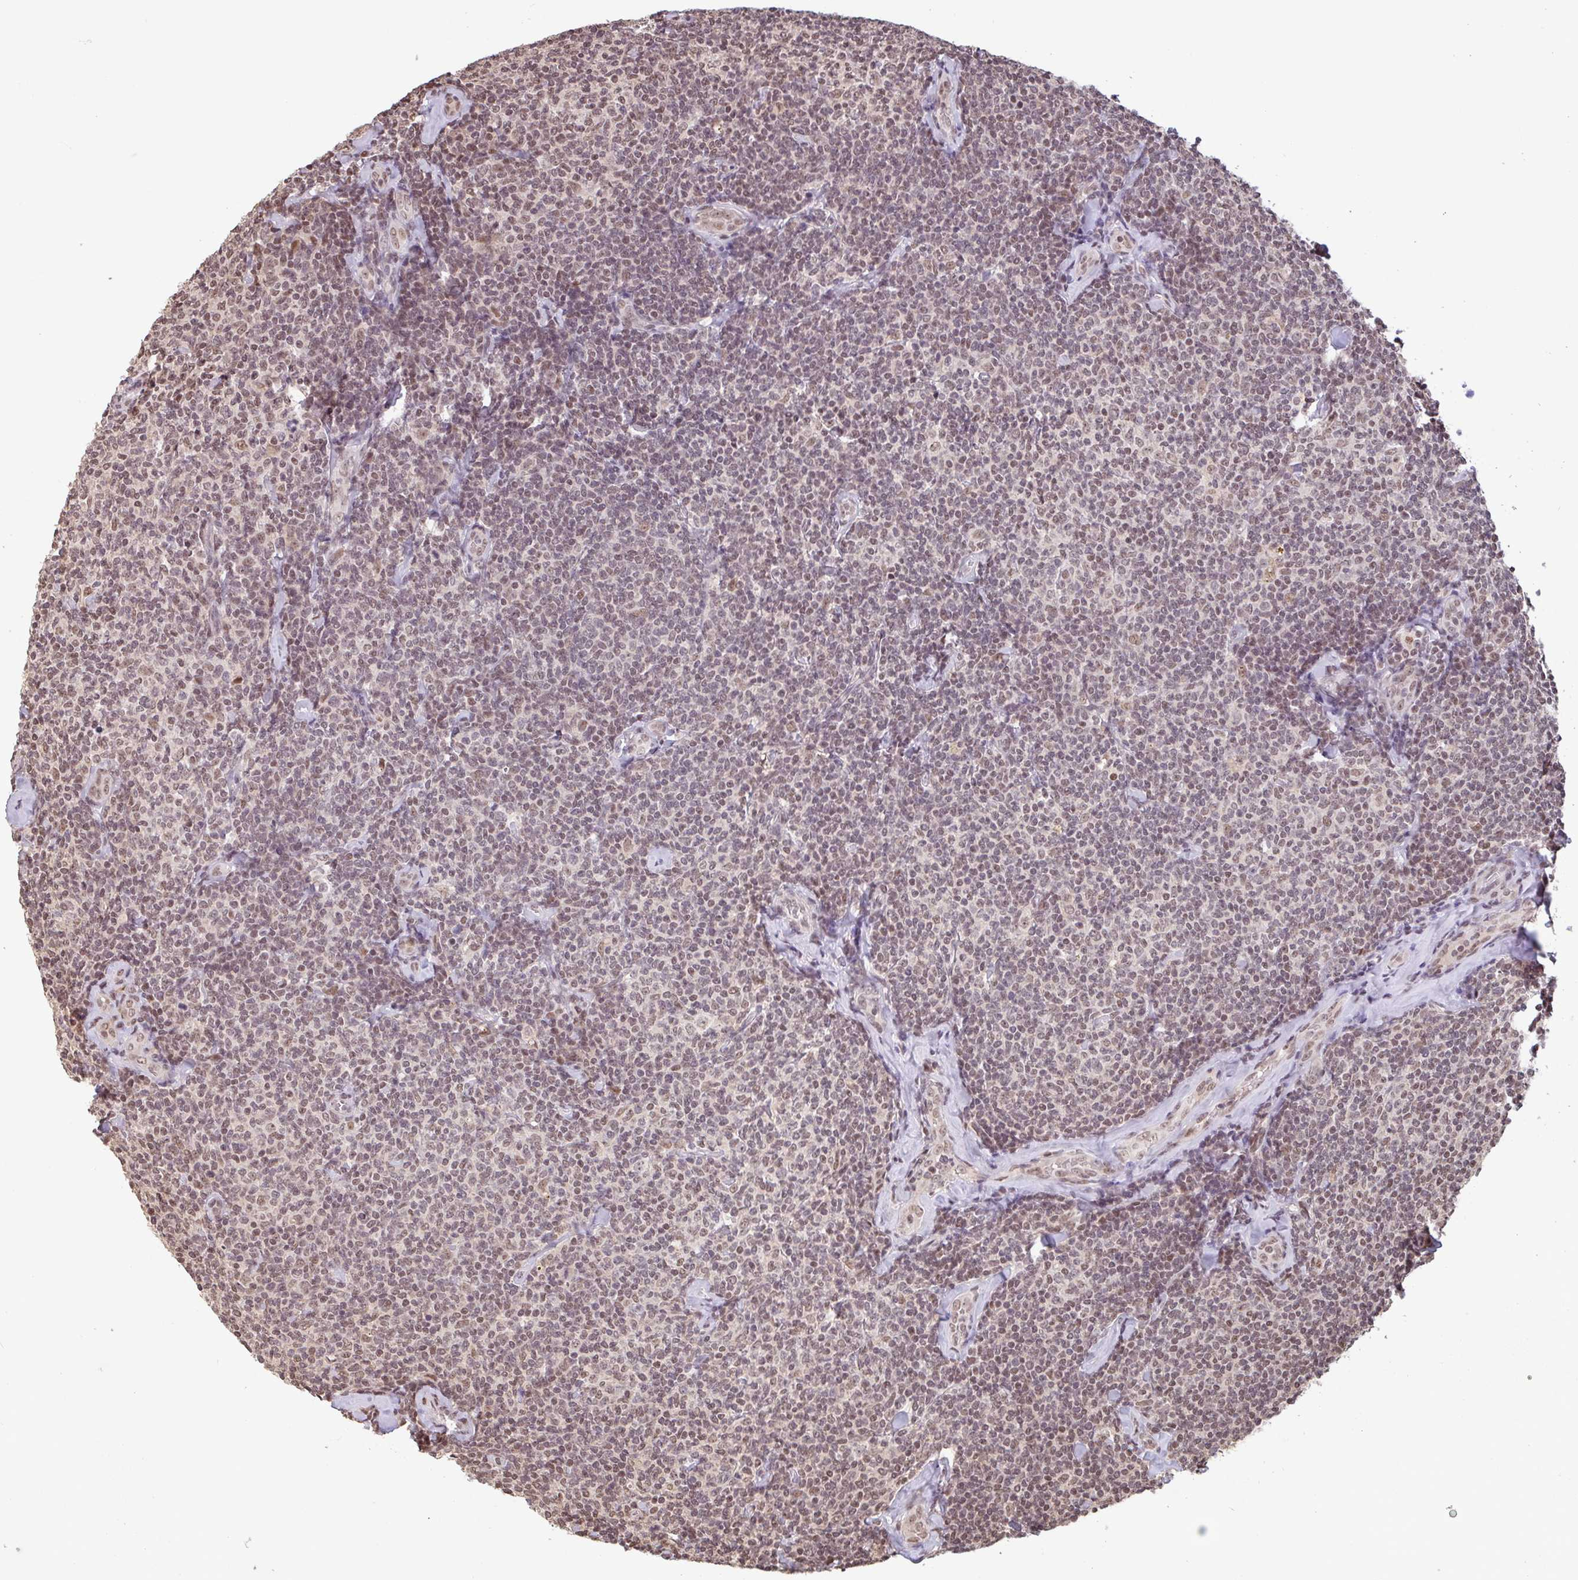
{"staining": {"intensity": "moderate", "quantity": "25%-75%", "location": "nuclear"}, "tissue": "lymphoma", "cell_type": "Tumor cells", "image_type": "cancer", "snomed": [{"axis": "morphology", "description": "Malignant lymphoma, non-Hodgkin's type, Low grade"}, {"axis": "topography", "description": "Lymph node"}], "caption": "IHC of human low-grade malignant lymphoma, non-Hodgkin's type exhibits medium levels of moderate nuclear positivity in about 25%-75% of tumor cells.", "gene": "DR1", "patient": {"sex": "female", "age": 56}}